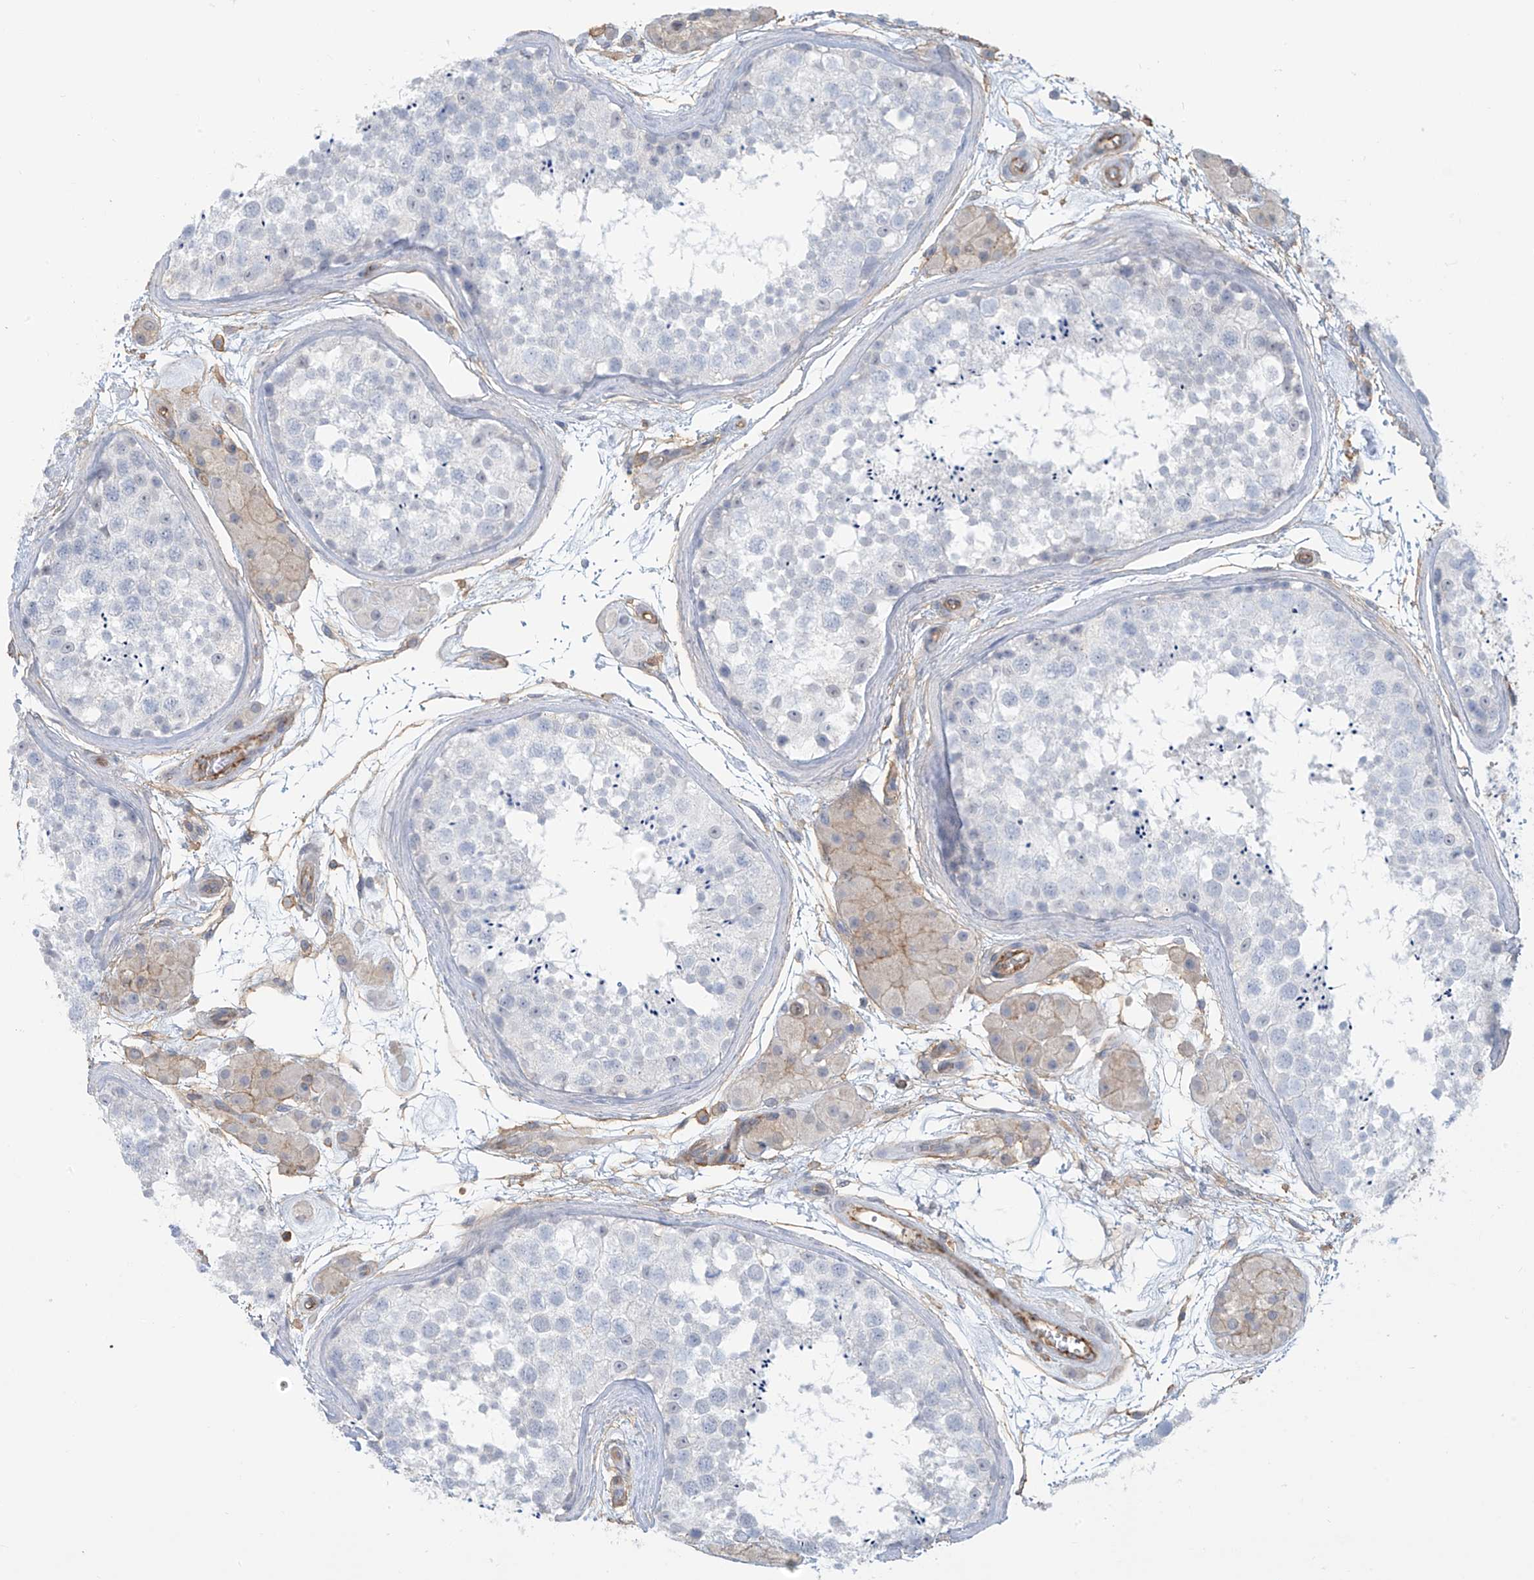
{"staining": {"intensity": "negative", "quantity": "none", "location": "none"}, "tissue": "testis", "cell_type": "Cells in seminiferous ducts", "image_type": "normal", "snomed": [{"axis": "morphology", "description": "Normal tissue, NOS"}, {"axis": "topography", "description": "Testis"}], "caption": "Protein analysis of benign testis reveals no significant staining in cells in seminiferous ducts.", "gene": "ZNF846", "patient": {"sex": "male", "age": 56}}